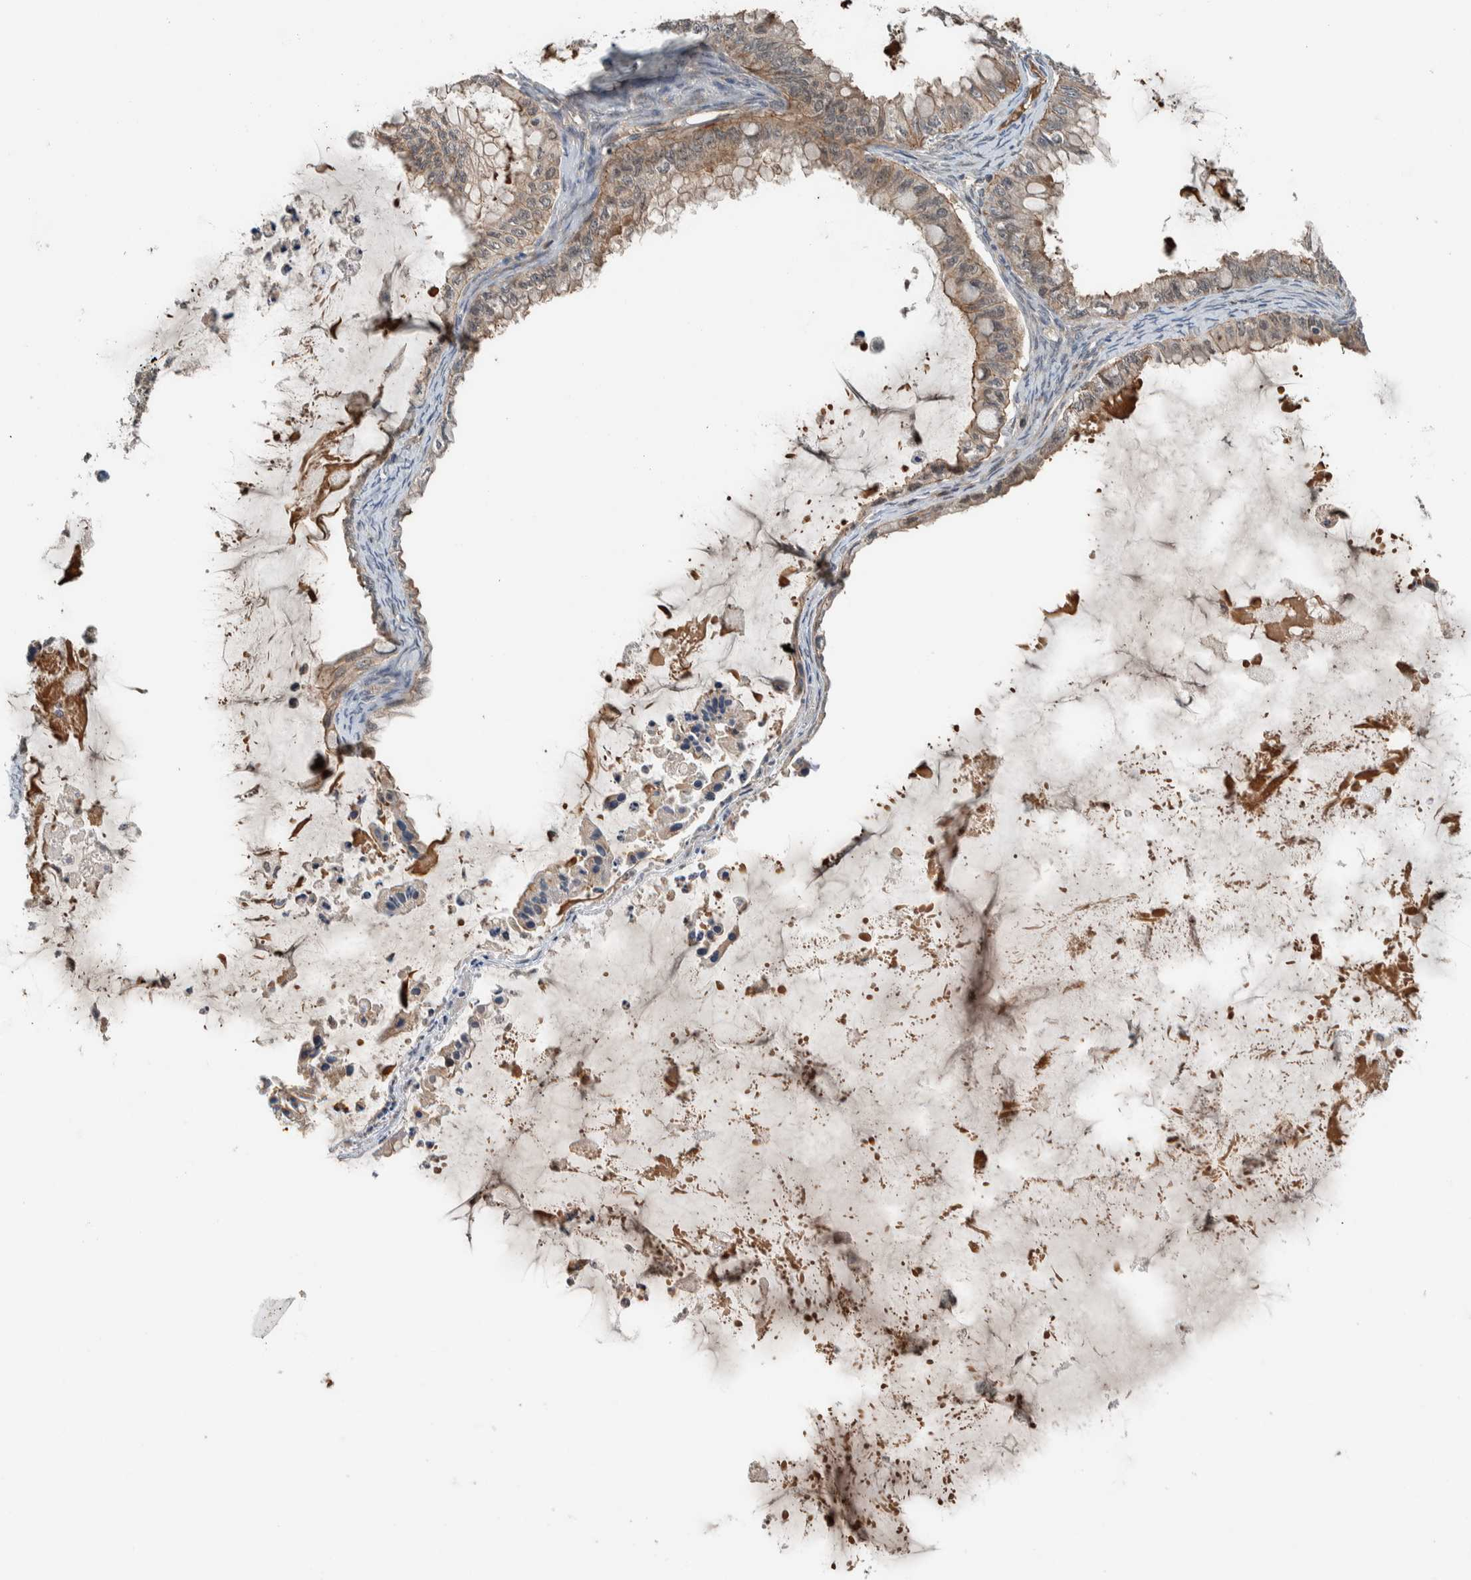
{"staining": {"intensity": "weak", "quantity": ">75%", "location": "cytoplasmic/membranous"}, "tissue": "ovarian cancer", "cell_type": "Tumor cells", "image_type": "cancer", "snomed": [{"axis": "morphology", "description": "Cystadenocarcinoma, mucinous, NOS"}, {"axis": "topography", "description": "Ovary"}], "caption": "Tumor cells reveal weak cytoplasmic/membranous expression in approximately >75% of cells in mucinous cystadenocarcinoma (ovarian).", "gene": "ARMC7", "patient": {"sex": "female", "age": 80}}